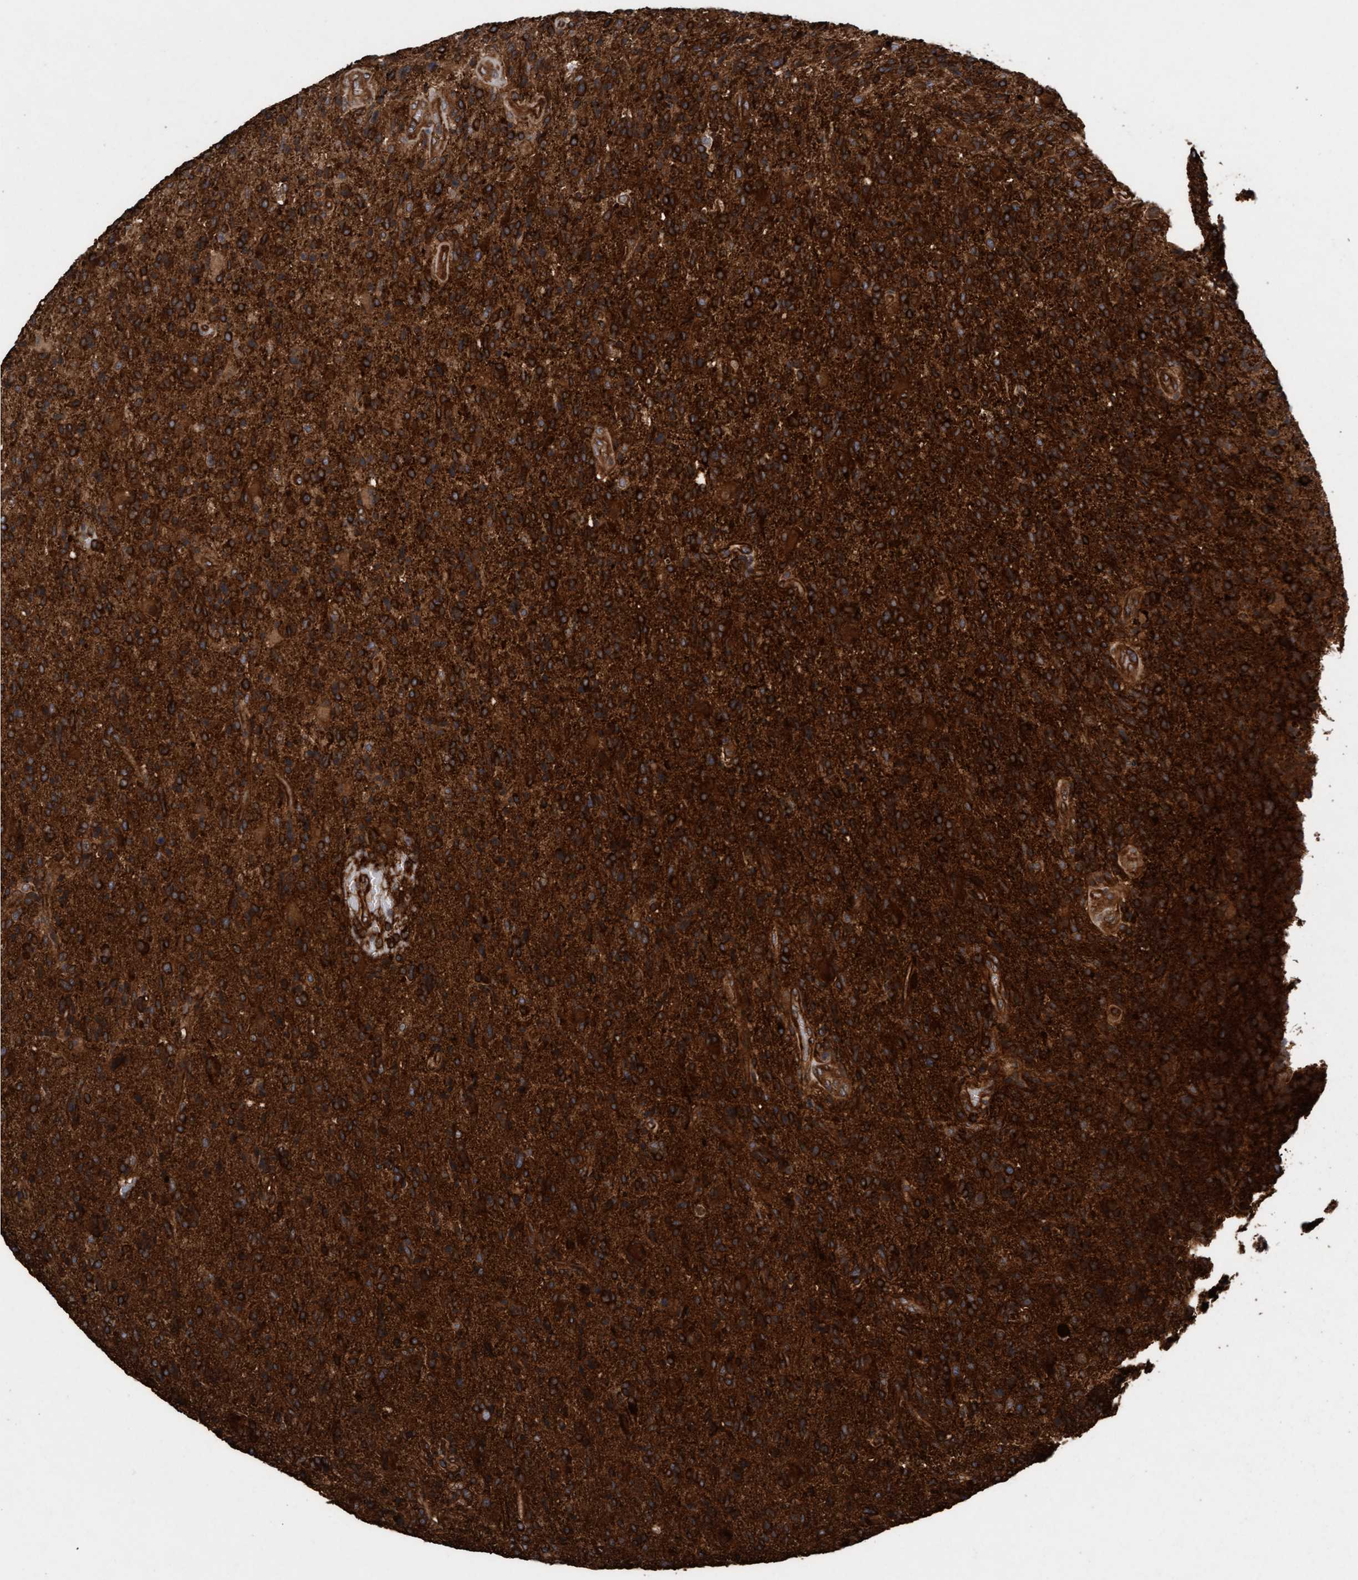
{"staining": {"intensity": "strong", "quantity": ">75%", "location": "cytoplasmic/membranous"}, "tissue": "glioma", "cell_type": "Tumor cells", "image_type": "cancer", "snomed": [{"axis": "morphology", "description": "Glioma, malignant, High grade"}, {"axis": "topography", "description": "Brain"}], "caption": "High-magnification brightfield microscopy of glioma stained with DAB (brown) and counterstained with hematoxylin (blue). tumor cells exhibit strong cytoplasmic/membranous staining is present in approximately>75% of cells. Nuclei are stained in blue.", "gene": "CDC42EP4", "patient": {"sex": "male", "age": 72}}